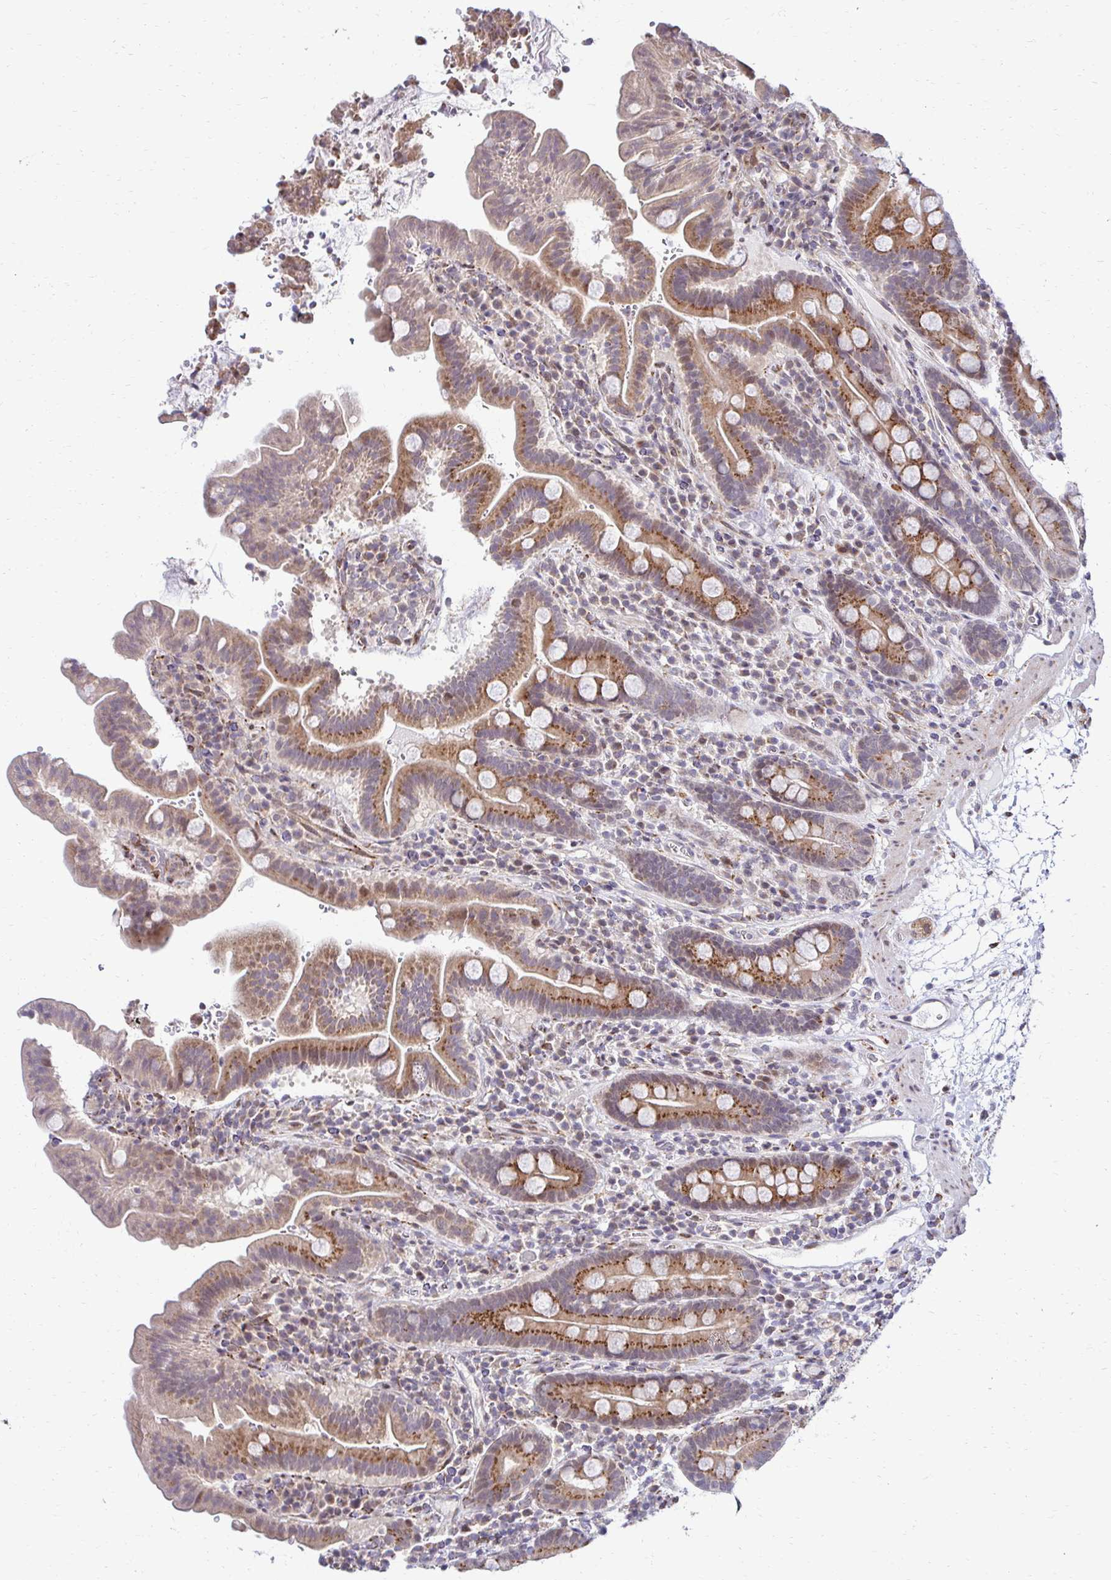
{"staining": {"intensity": "strong", "quantity": ">75%", "location": "cytoplasmic/membranous"}, "tissue": "small intestine", "cell_type": "Glandular cells", "image_type": "normal", "snomed": [{"axis": "morphology", "description": "Normal tissue, NOS"}, {"axis": "topography", "description": "Small intestine"}], "caption": "Immunohistochemistry of benign small intestine reveals high levels of strong cytoplasmic/membranous expression in about >75% of glandular cells.", "gene": "HPS1", "patient": {"sex": "male", "age": 26}}